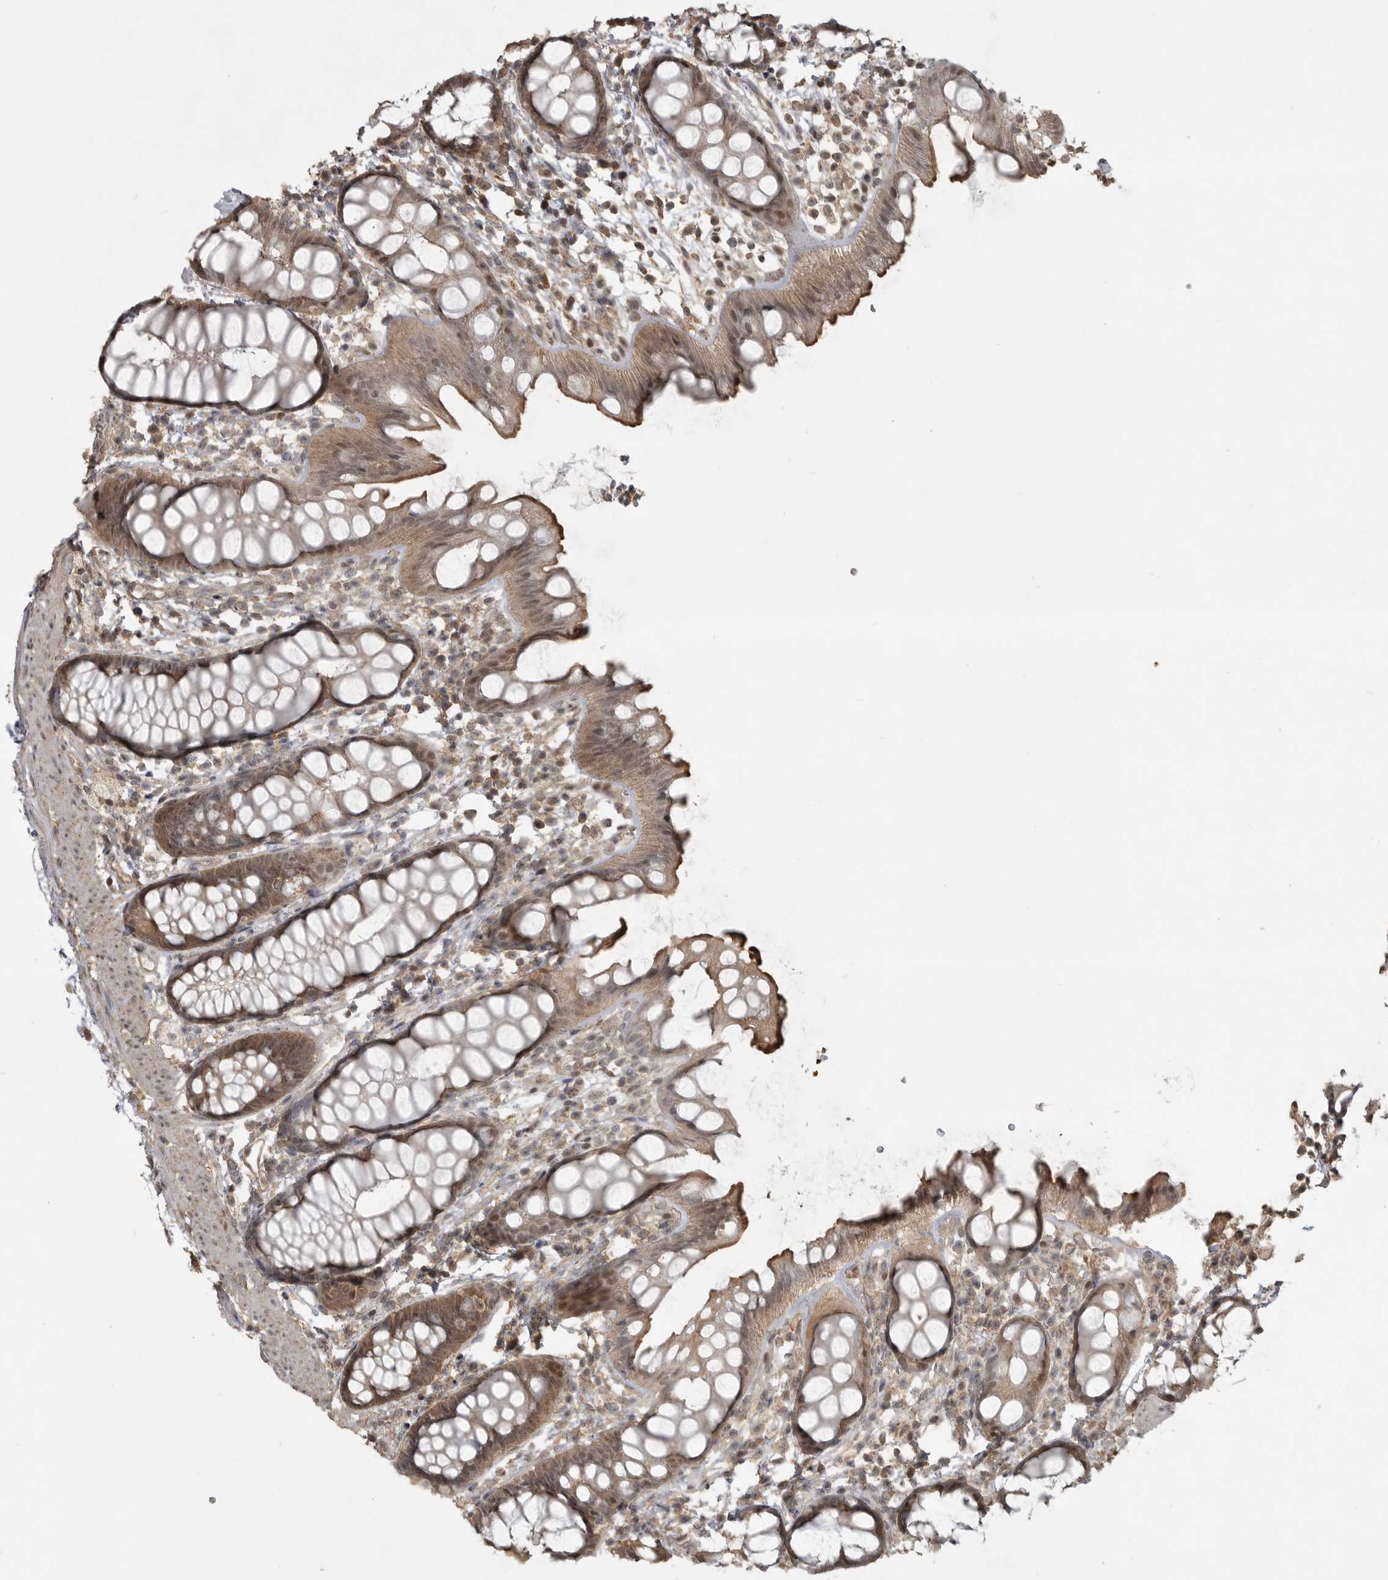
{"staining": {"intensity": "moderate", "quantity": ">75%", "location": "cytoplasmic/membranous"}, "tissue": "rectum", "cell_type": "Glandular cells", "image_type": "normal", "snomed": [{"axis": "morphology", "description": "Normal tissue, NOS"}, {"axis": "topography", "description": "Rectum"}], "caption": "The immunohistochemical stain highlights moderate cytoplasmic/membranous positivity in glandular cells of unremarkable rectum.", "gene": "LLGL1", "patient": {"sex": "female", "age": 65}}